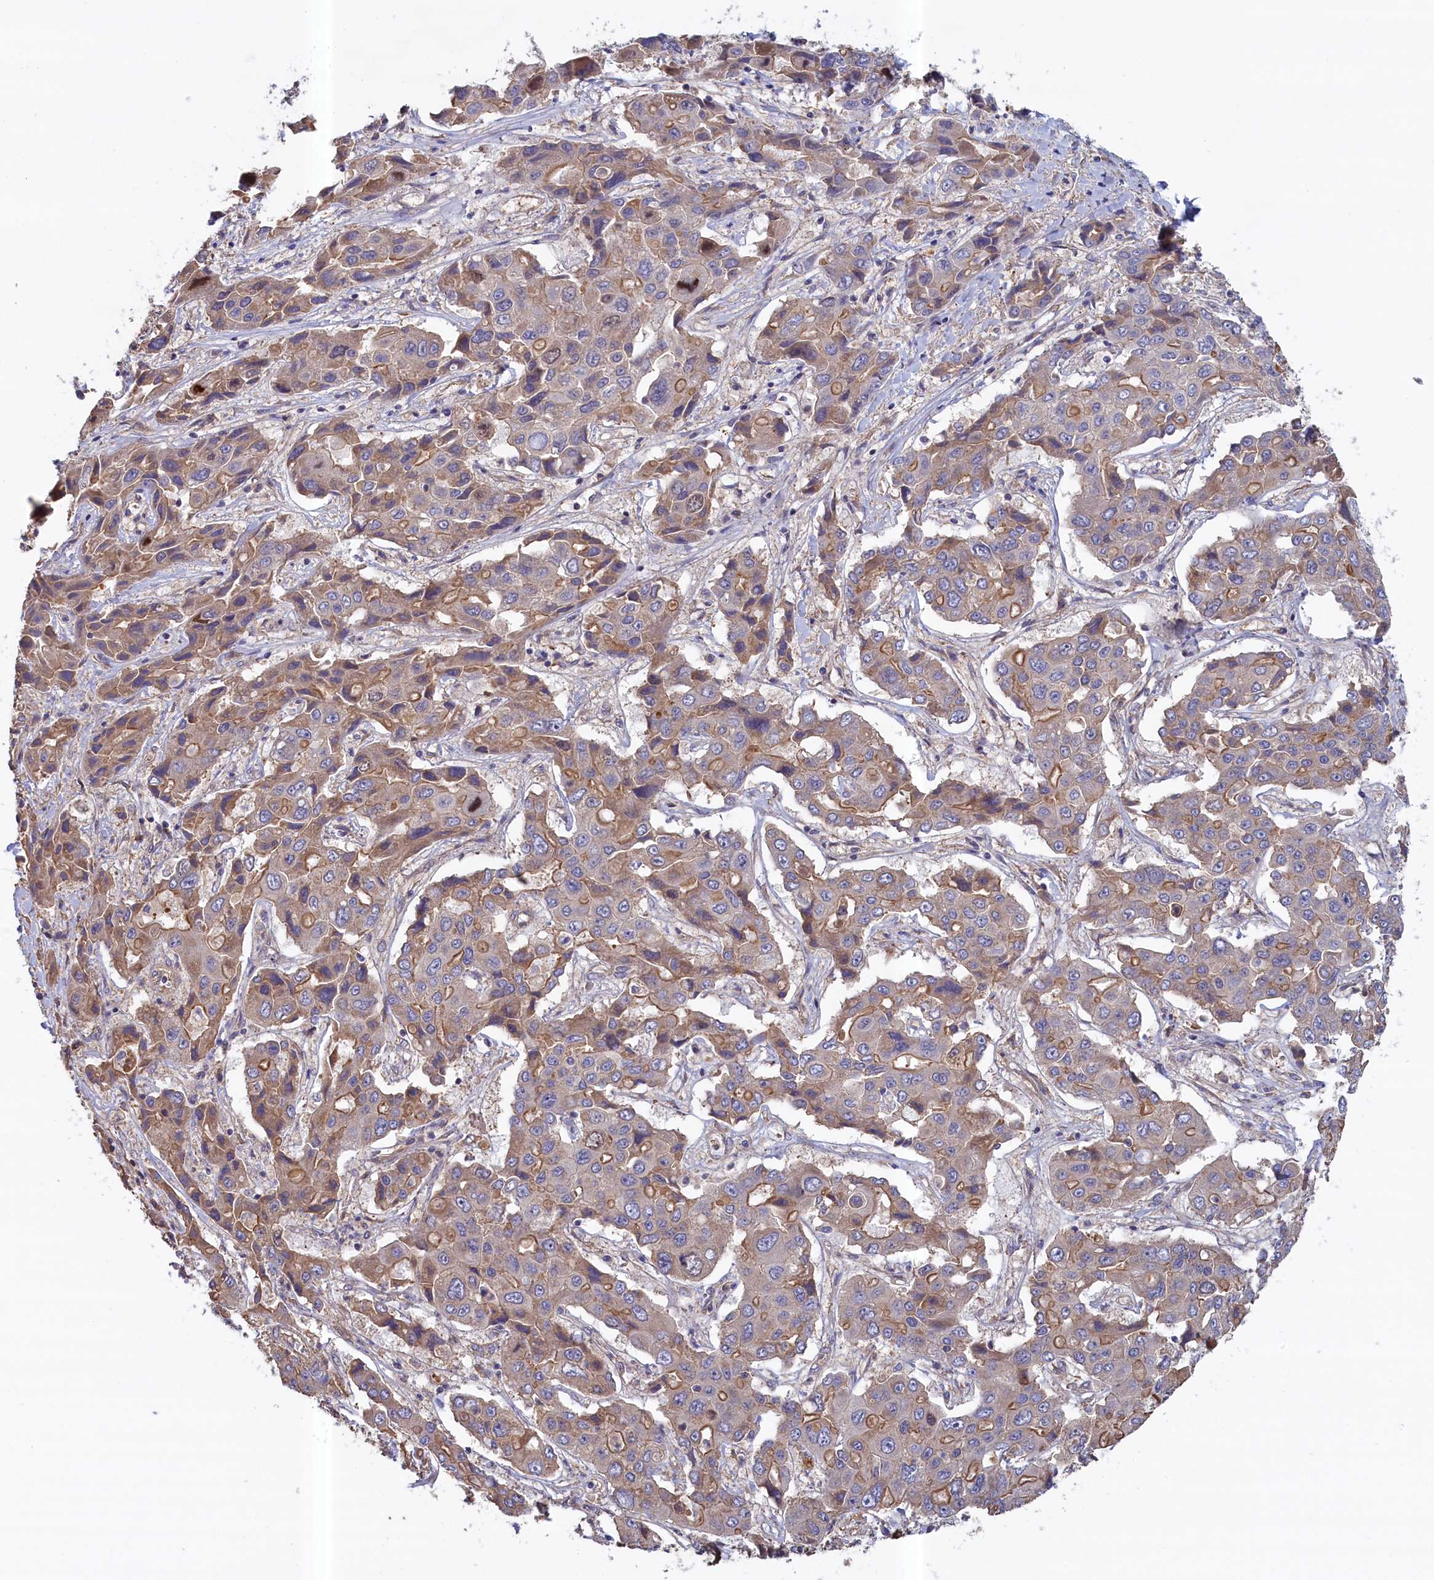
{"staining": {"intensity": "moderate", "quantity": "25%-75%", "location": "cytoplasmic/membranous"}, "tissue": "liver cancer", "cell_type": "Tumor cells", "image_type": "cancer", "snomed": [{"axis": "morphology", "description": "Cholangiocarcinoma"}, {"axis": "topography", "description": "Liver"}], "caption": "Cholangiocarcinoma (liver) stained with immunohistochemistry displays moderate cytoplasmic/membranous expression in about 25%-75% of tumor cells.", "gene": "ANKRD2", "patient": {"sex": "male", "age": 67}}